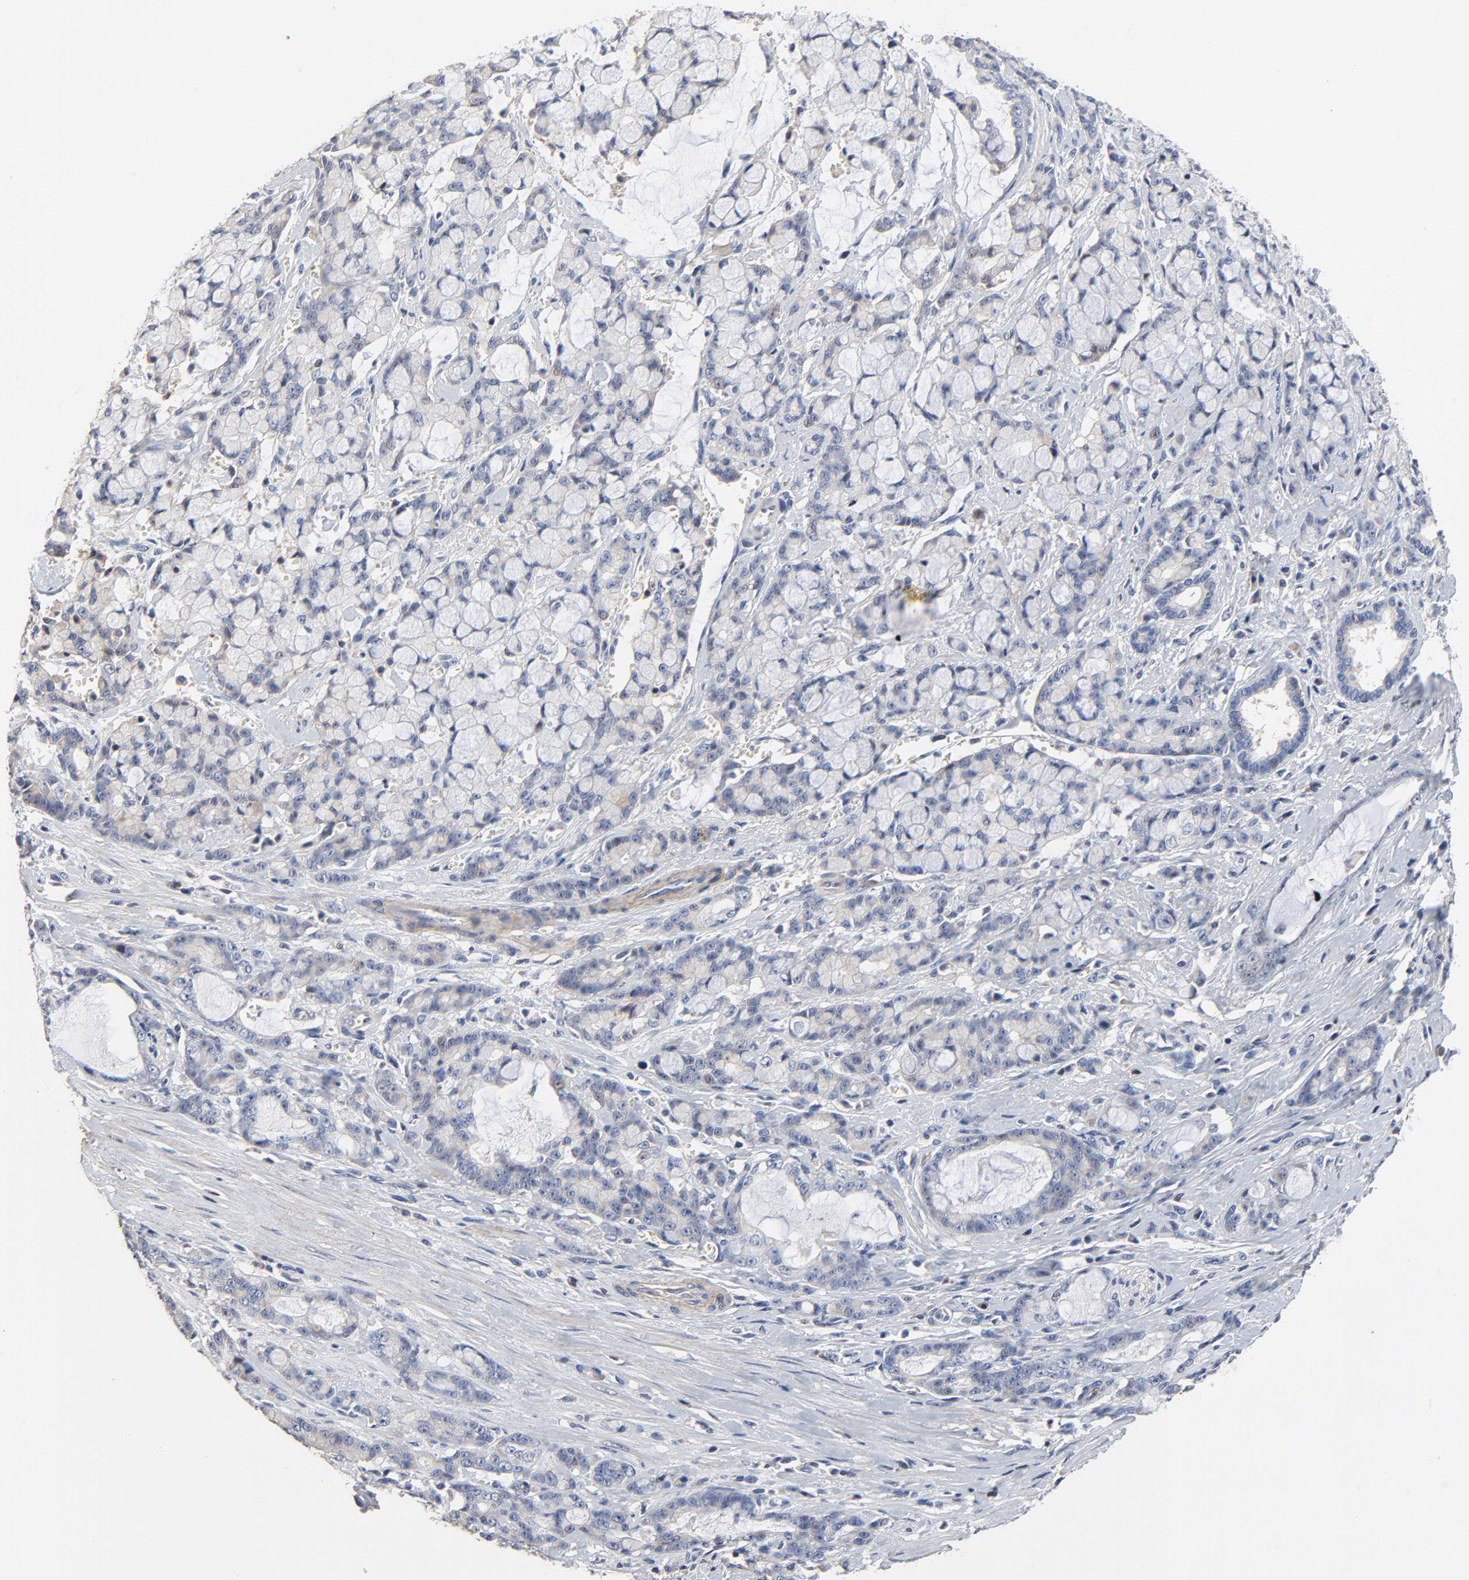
{"staining": {"intensity": "negative", "quantity": "none", "location": "none"}, "tissue": "pancreatic cancer", "cell_type": "Tumor cells", "image_type": "cancer", "snomed": [{"axis": "morphology", "description": "Adenocarcinoma, NOS"}, {"axis": "topography", "description": "Pancreas"}], "caption": "Tumor cells show no significant staining in pancreatic cancer (adenocarcinoma).", "gene": "SKAP1", "patient": {"sex": "female", "age": 73}}